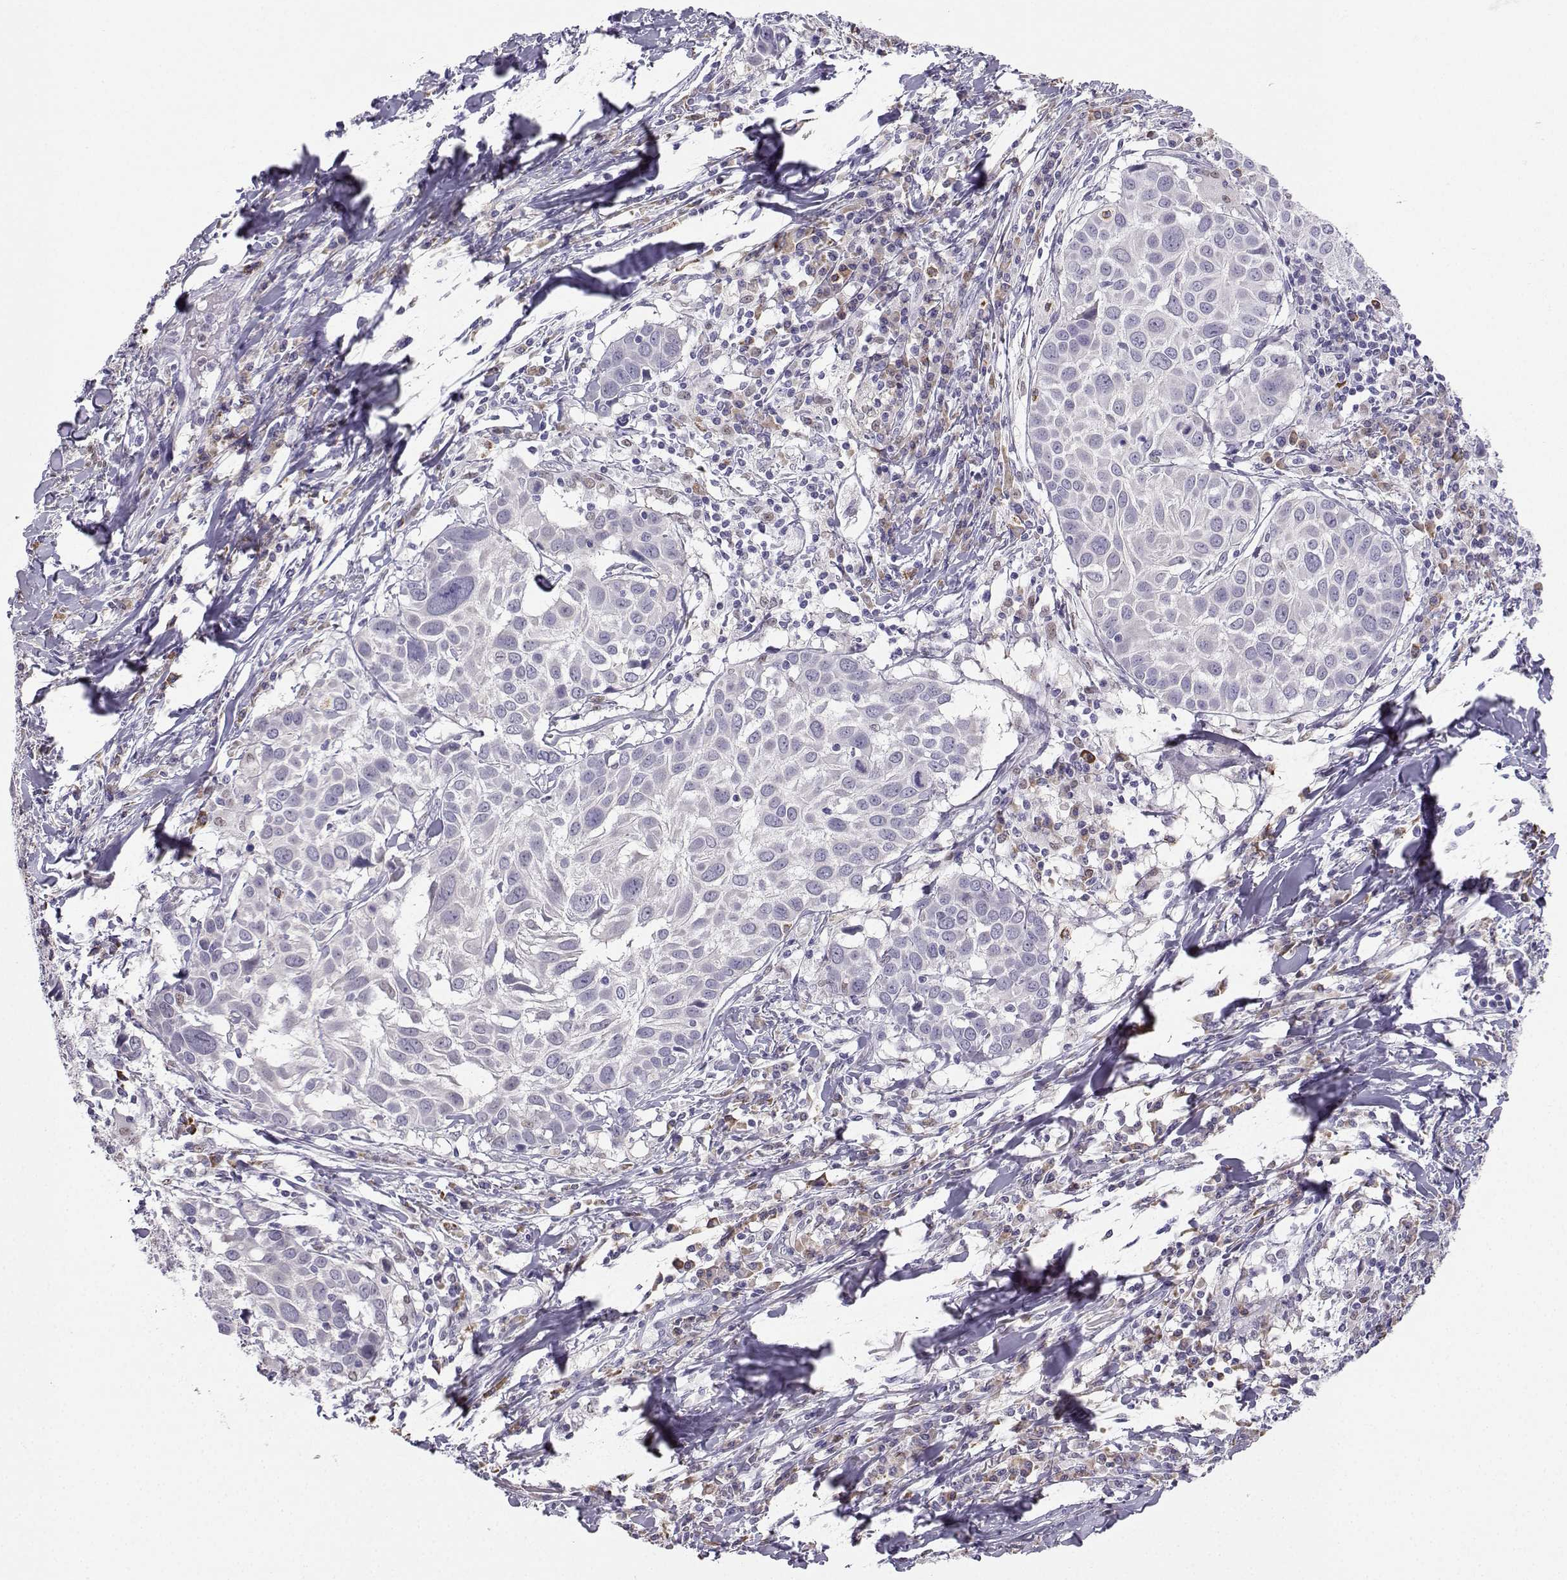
{"staining": {"intensity": "negative", "quantity": "none", "location": "none"}, "tissue": "lung cancer", "cell_type": "Tumor cells", "image_type": "cancer", "snomed": [{"axis": "morphology", "description": "Squamous cell carcinoma, NOS"}, {"axis": "topography", "description": "Lung"}], "caption": "IHC micrograph of neoplastic tissue: human lung cancer (squamous cell carcinoma) stained with DAB shows no significant protein positivity in tumor cells.", "gene": "DCLK3", "patient": {"sex": "male", "age": 57}}